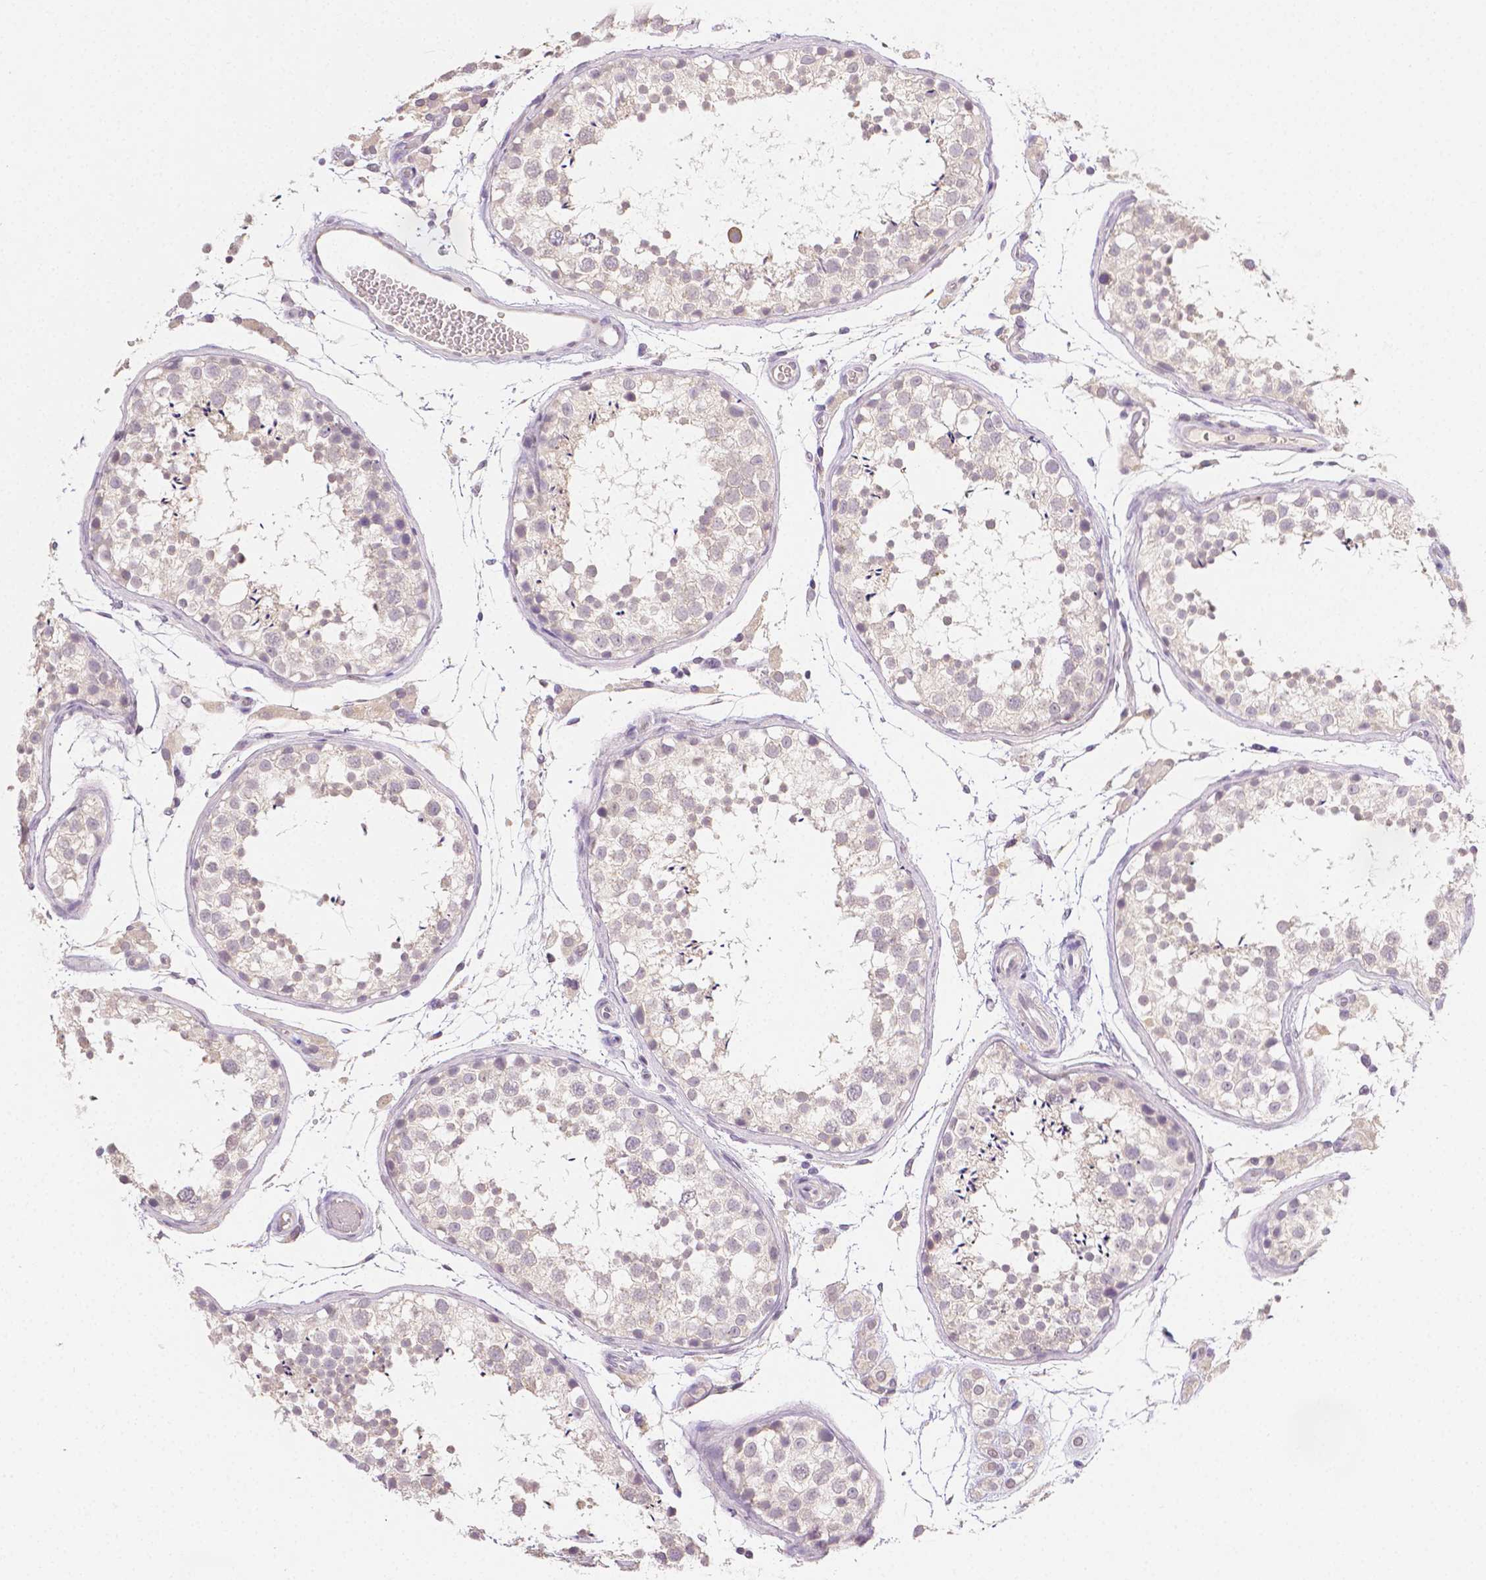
{"staining": {"intensity": "negative", "quantity": "none", "location": "none"}, "tissue": "testis", "cell_type": "Cells in seminiferous ducts", "image_type": "normal", "snomed": [{"axis": "morphology", "description": "Normal tissue, NOS"}, {"axis": "topography", "description": "Testis"}], "caption": "The micrograph displays no significant expression in cells in seminiferous ducts of testis.", "gene": "TGM1", "patient": {"sex": "male", "age": 29}}